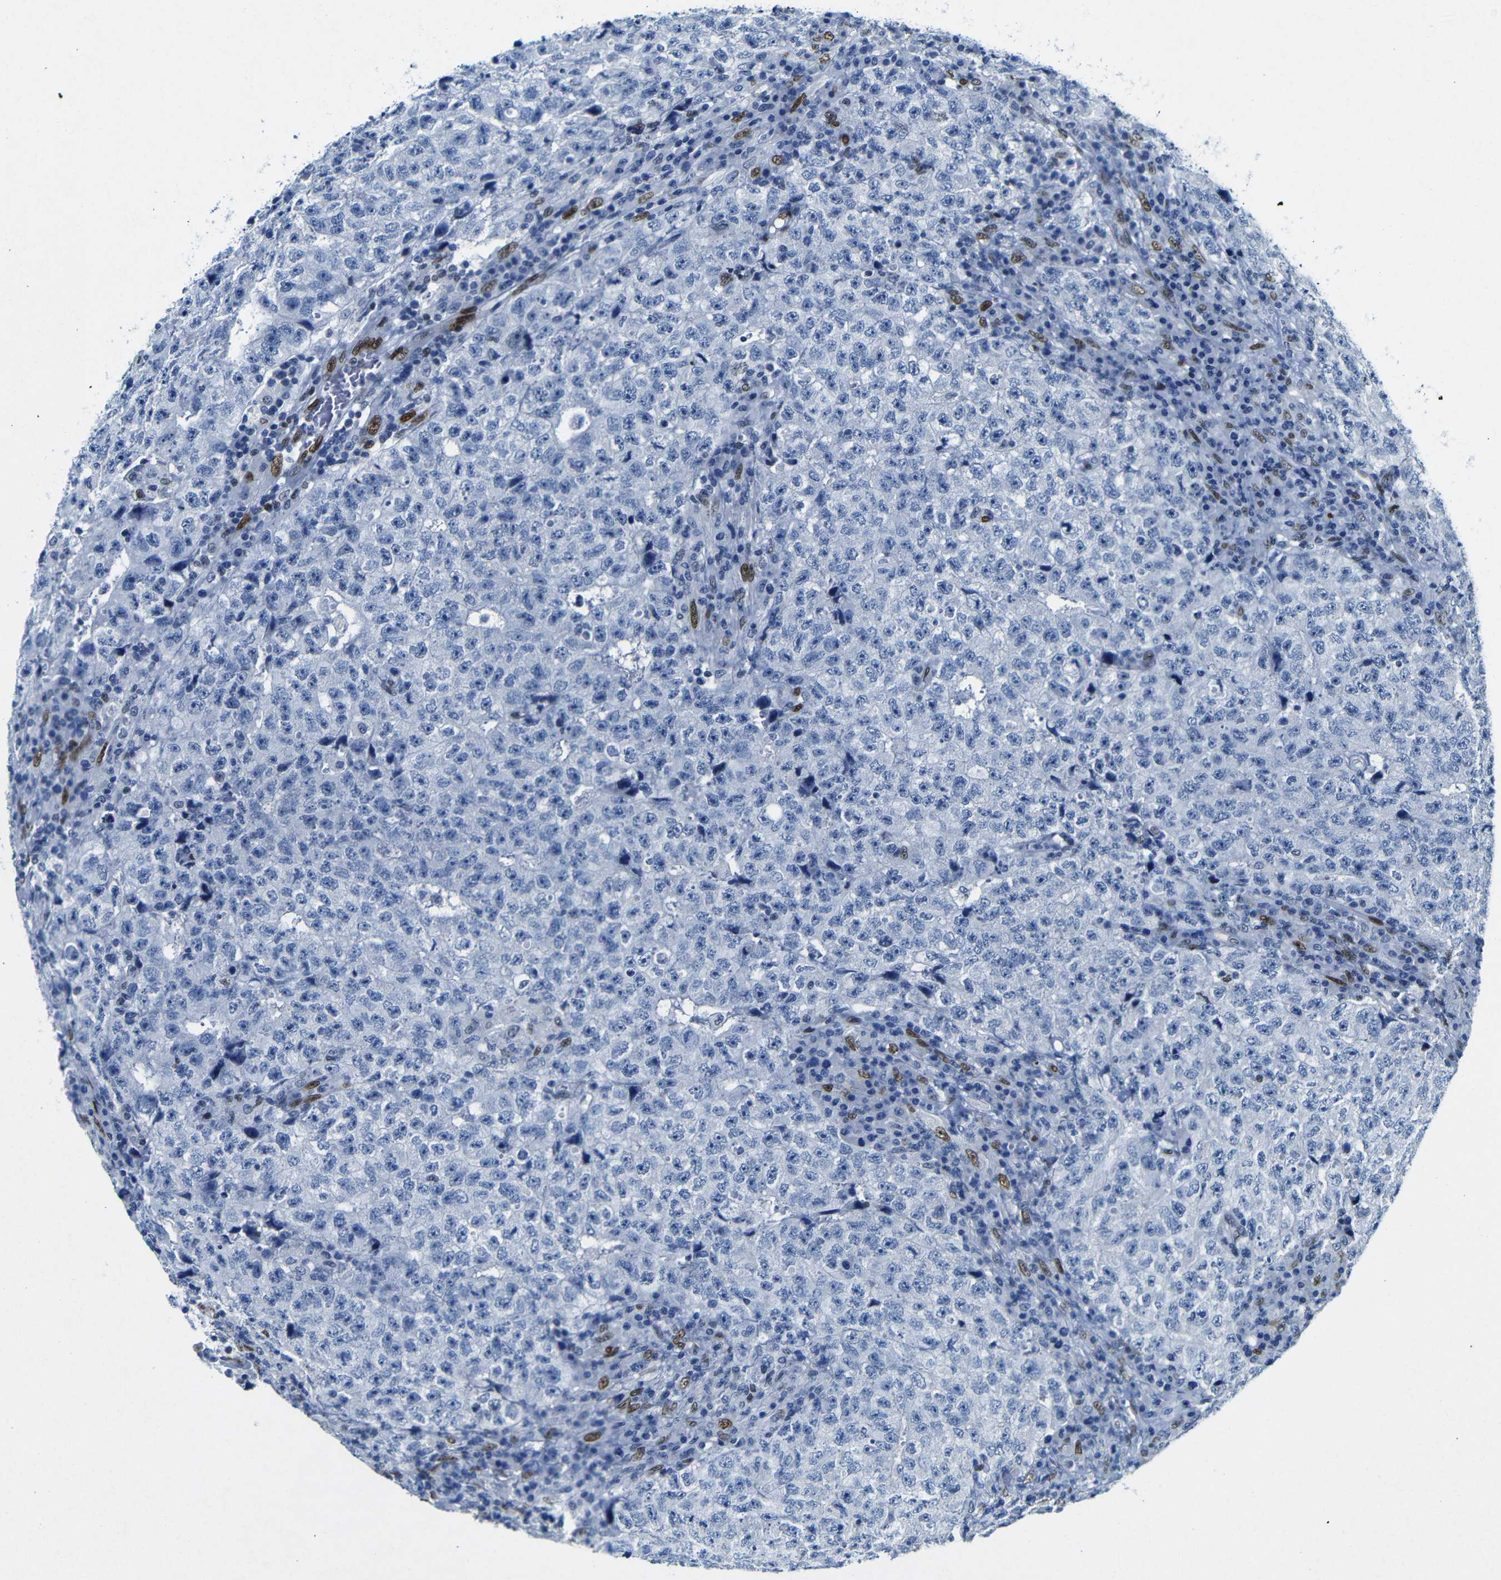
{"staining": {"intensity": "negative", "quantity": "none", "location": "none"}, "tissue": "testis cancer", "cell_type": "Tumor cells", "image_type": "cancer", "snomed": [{"axis": "morphology", "description": "Necrosis, NOS"}, {"axis": "morphology", "description": "Carcinoma, Embryonal, NOS"}, {"axis": "topography", "description": "Testis"}], "caption": "This is an immunohistochemistry photomicrograph of testis cancer. There is no staining in tumor cells.", "gene": "FOSL2", "patient": {"sex": "male", "age": 19}}